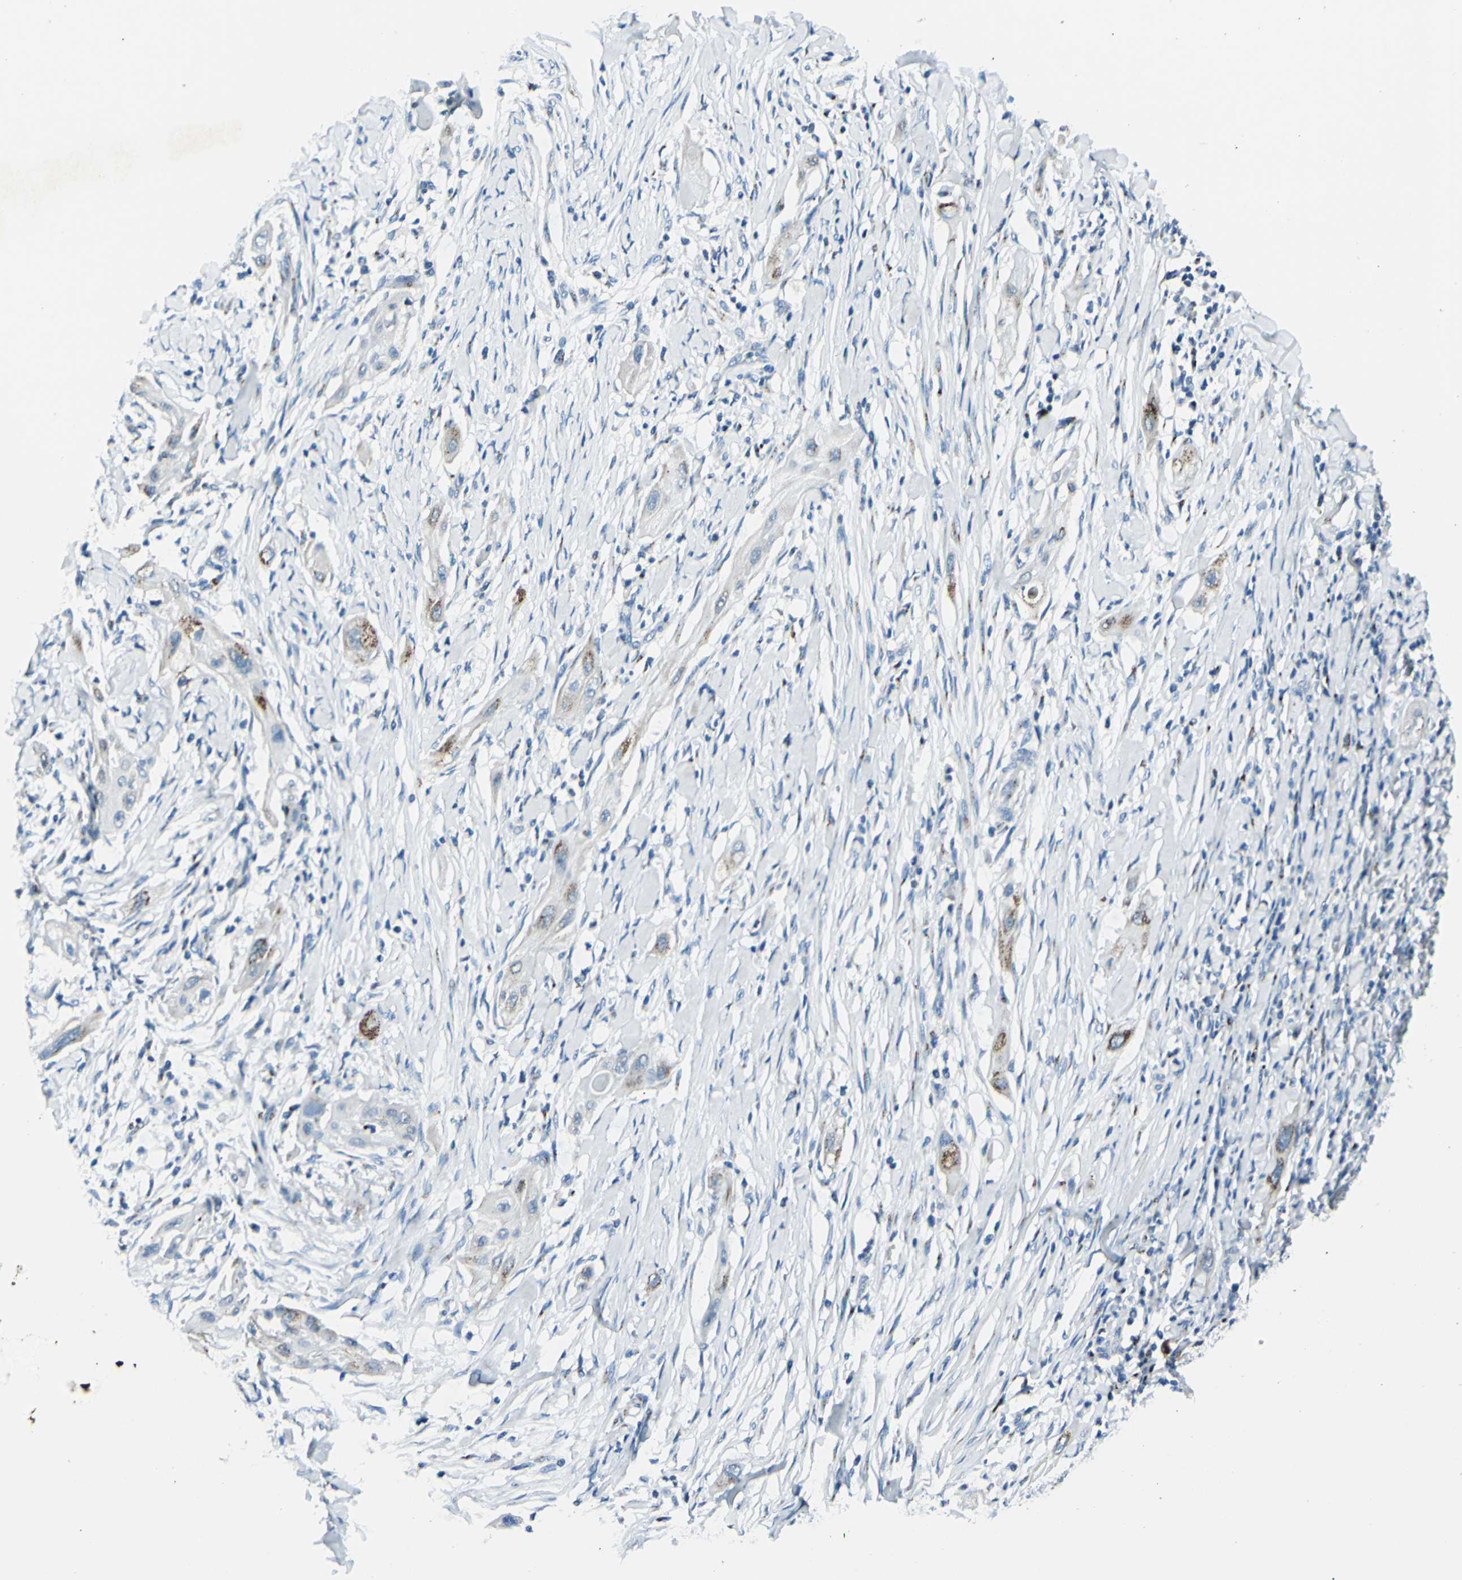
{"staining": {"intensity": "moderate", "quantity": "25%-75%", "location": "cytoplasmic/membranous"}, "tissue": "lung cancer", "cell_type": "Tumor cells", "image_type": "cancer", "snomed": [{"axis": "morphology", "description": "Squamous cell carcinoma, NOS"}, {"axis": "topography", "description": "Lung"}], "caption": "Immunohistochemistry micrograph of human lung cancer (squamous cell carcinoma) stained for a protein (brown), which displays medium levels of moderate cytoplasmic/membranous expression in about 25%-75% of tumor cells.", "gene": "B4GALT1", "patient": {"sex": "female", "age": 47}}